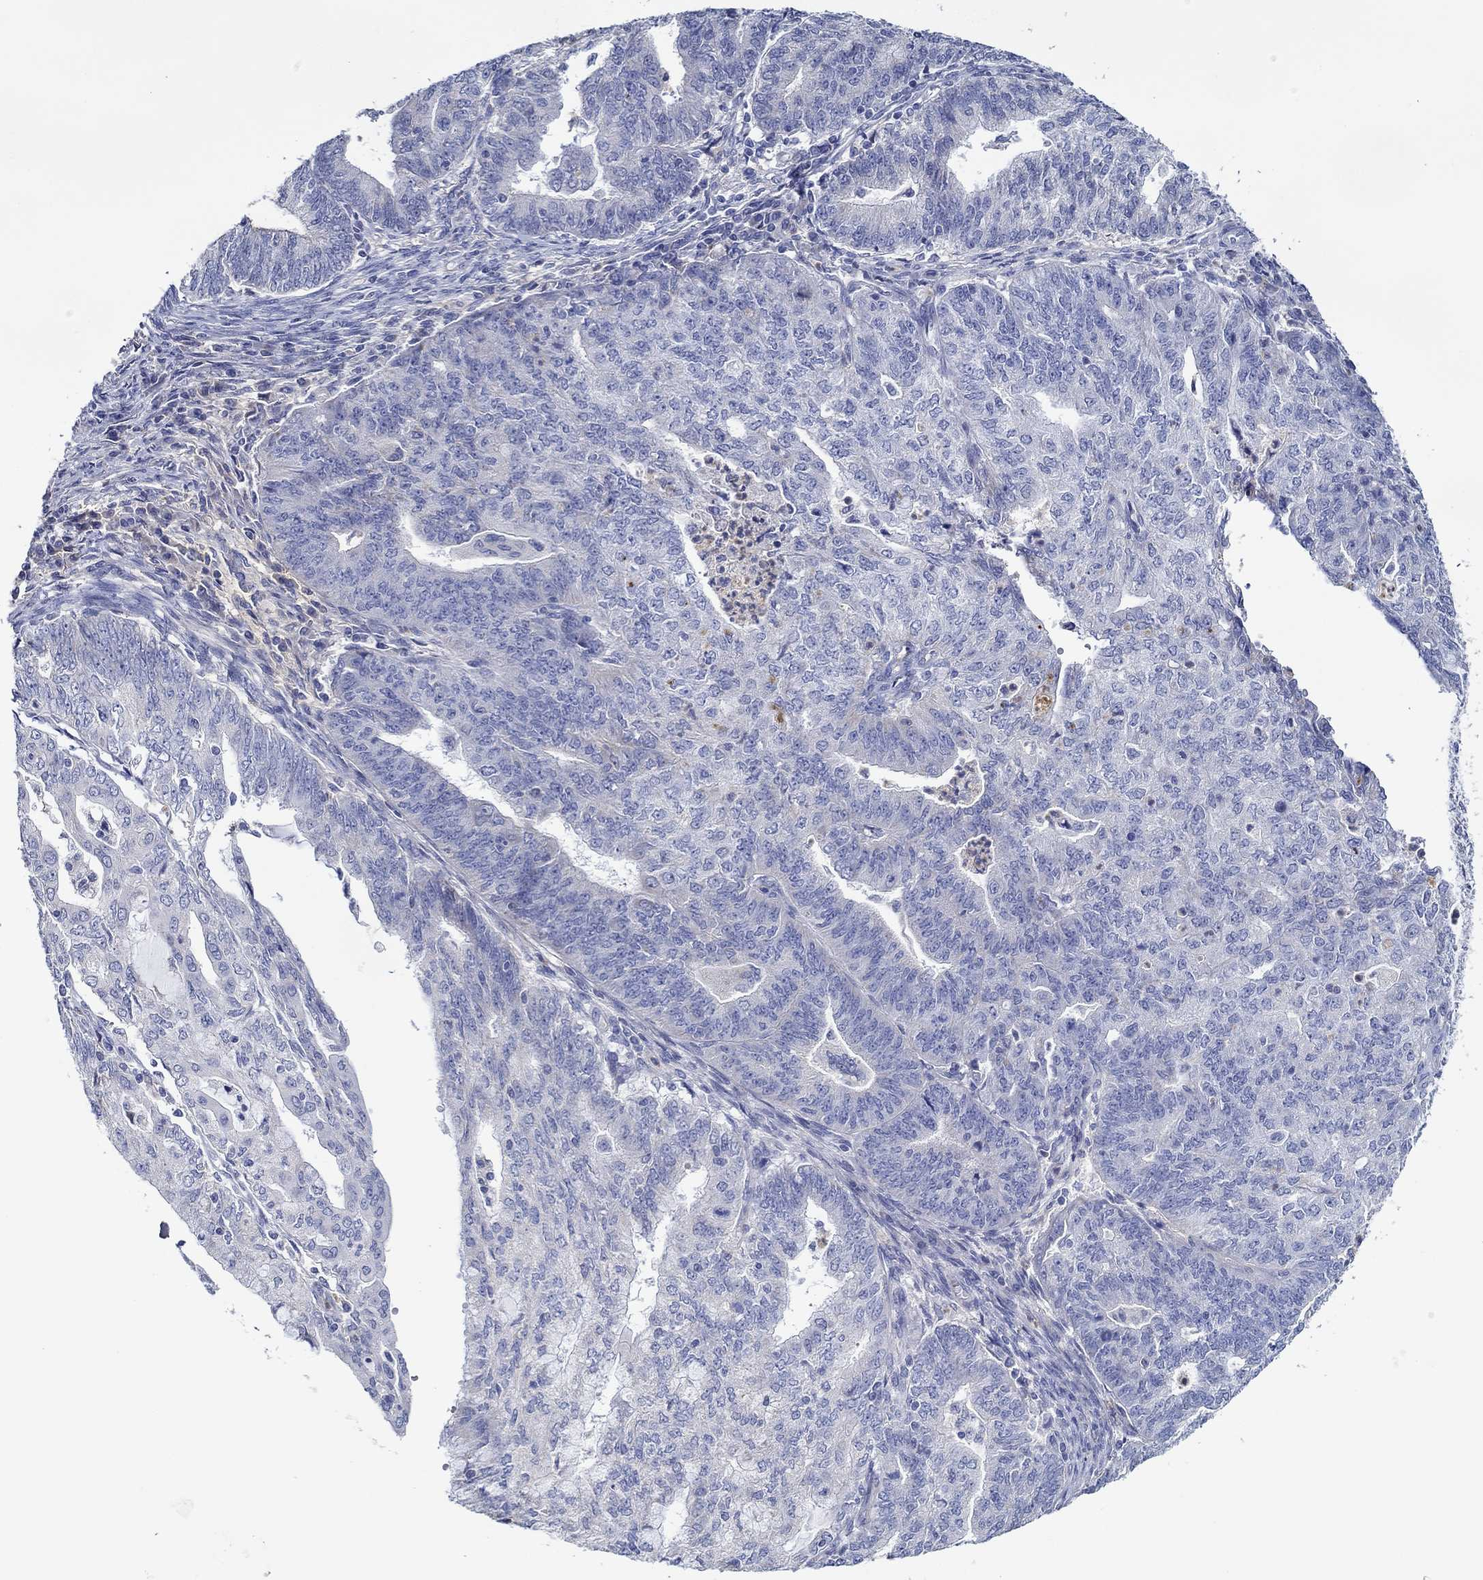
{"staining": {"intensity": "negative", "quantity": "none", "location": "none"}, "tissue": "endometrial cancer", "cell_type": "Tumor cells", "image_type": "cancer", "snomed": [{"axis": "morphology", "description": "Adenocarcinoma, NOS"}, {"axis": "topography", "description": "Endometrium"}], "caption": "Immunohistochemical staining of adenocarcinoma (endometrial) shows no significant expression in tumor cells. (Stains: DAB immunohistochemistry (IHC) with hematoxylin counter stain, Microscopy: brightfield microscopy at high magnification).", "gene": "CFAP61", "patient": {"sex": "female", "age": 82}}